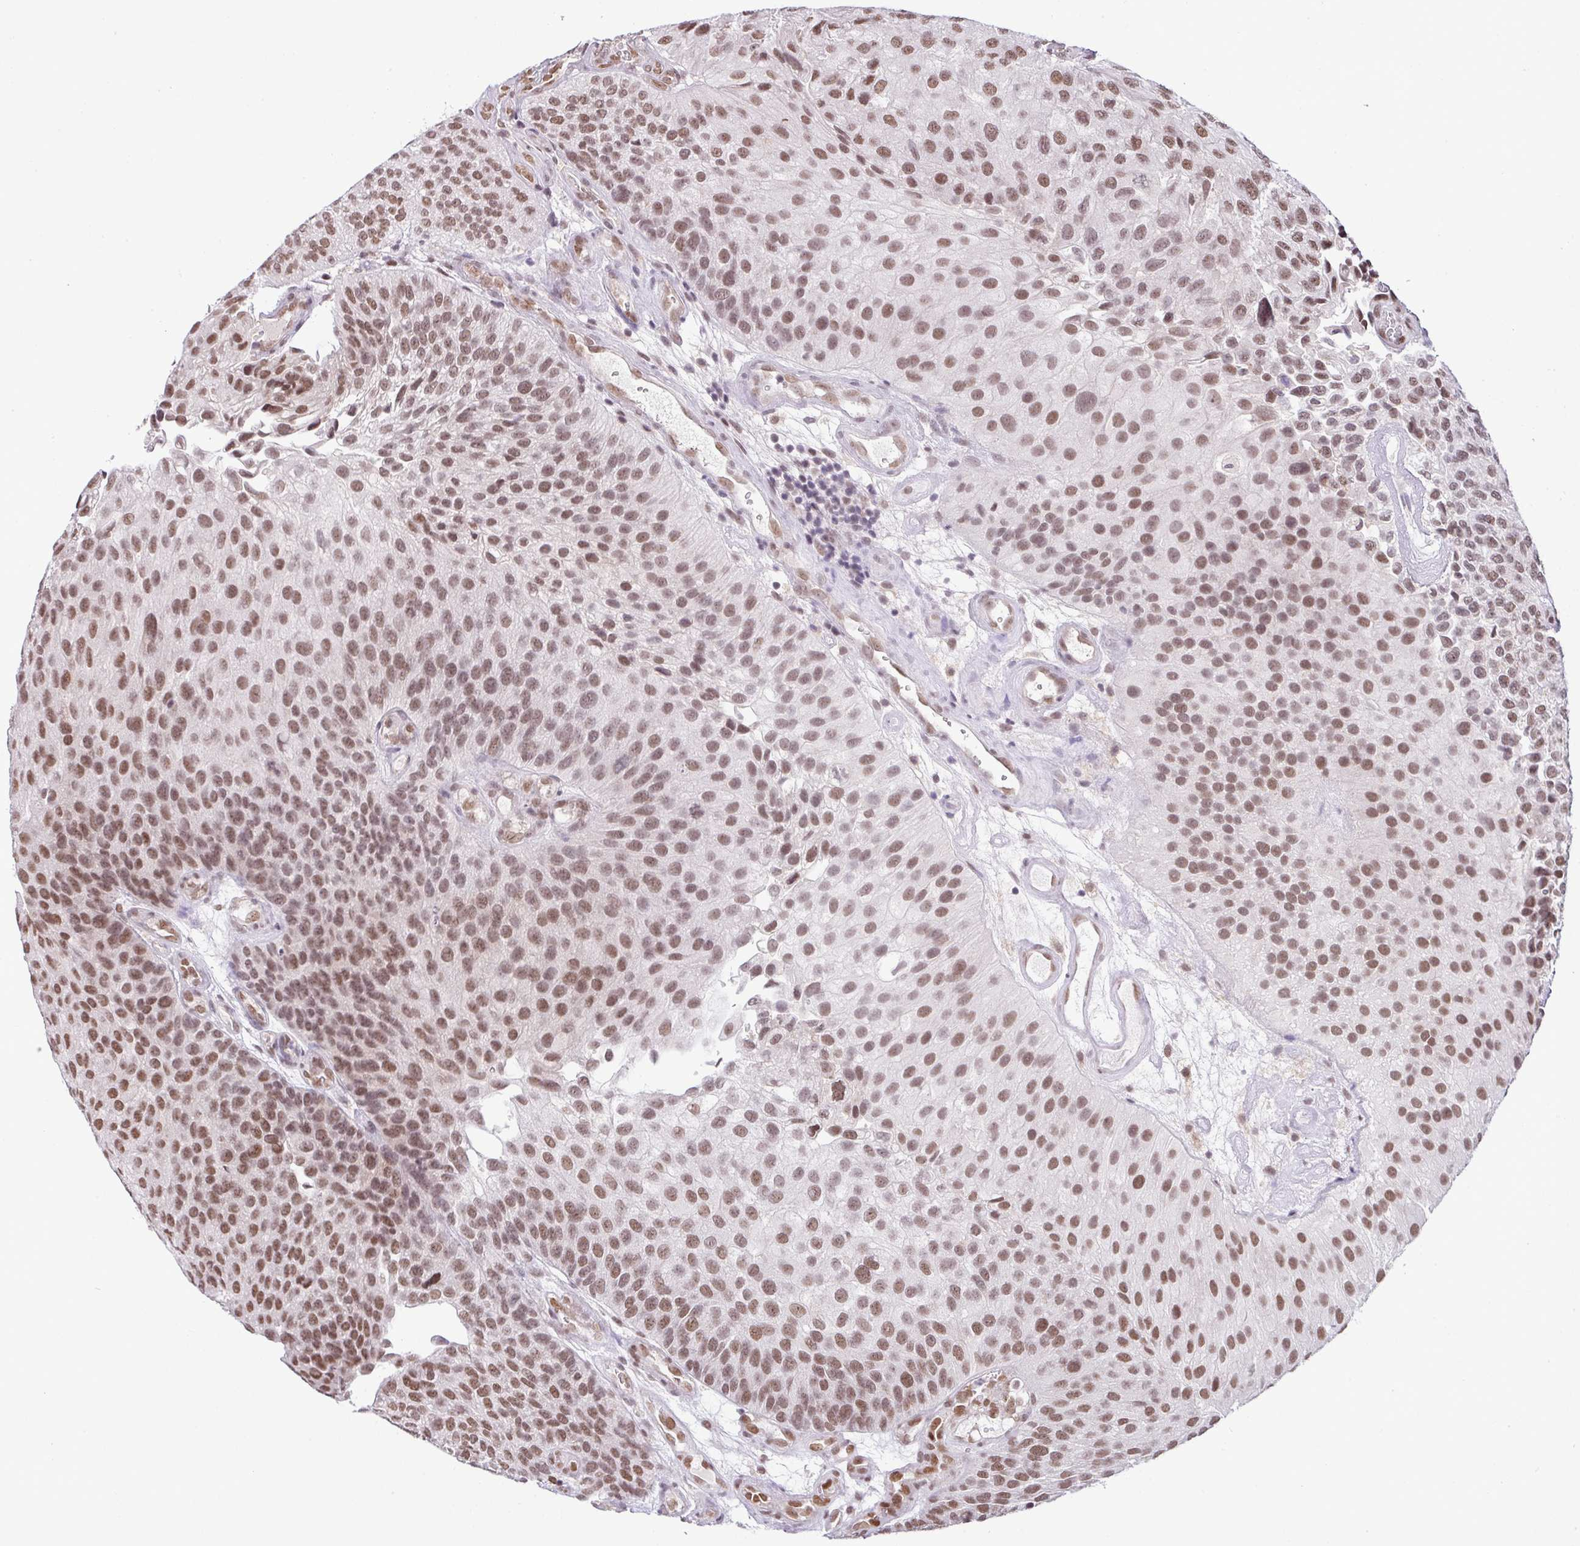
{"staining": {"intensity": "moderate", "quantity": ">75%", "location": "nuclear"}, "tissue": "urothelial cancer", "cell_type": "Tumor cells", "image_type": "cancer", "snomed": [{"axis": "morphology", "description": "Urothelial carcinoma, NOS"}, {"axis": "topography", "description": "Urinary bladder"}], "caption": "Immunohistochemistry (IHC) photomicrograph of human urothelial cancer stained for a protein (brown), which reveals medium levels of moderate nuclear expression in about >75% of tumor cells.", "gene": "PGAP4", "patient": {"sex": "male", "age": 87}}